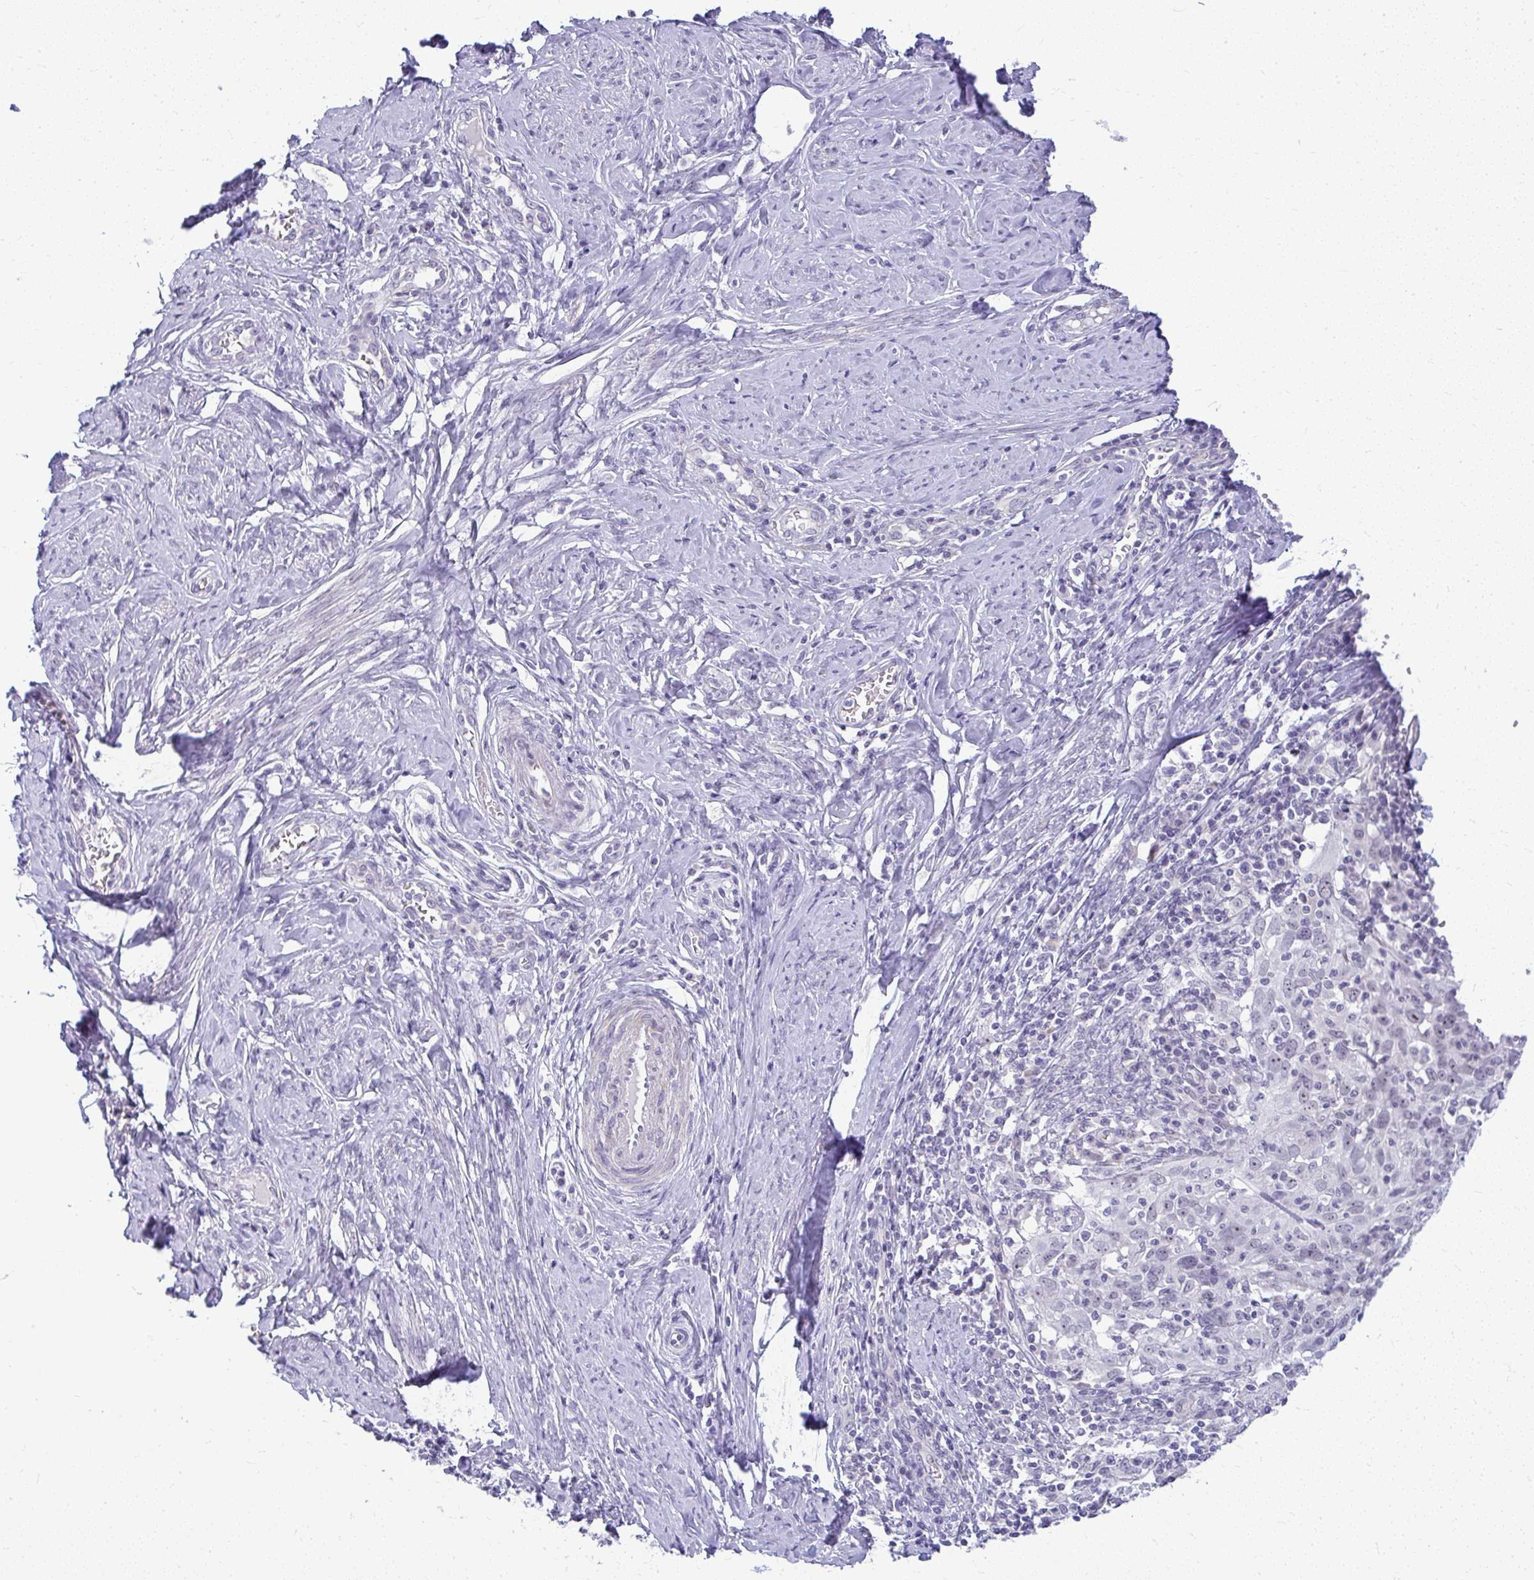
{"staining": {"intensity": "negative", "quantity": "none", "location": "none"}, "tissue": "cervical cancer", "cell_type": "Tumor cells", "image_type": "cancer", "snomed": [{"axis": "morphology", "description": "Normal tissue, NOS"}, {"axis": "morphology", "description": "Squamous cell carcinoma, NOS"}, {"axis": "topography", "description": "Cervix"}], "caption": "This photomicrograph is of cervical cancer (squamous cell carcinoma) stained with immunohistochemistry to label a protein in brown with the nuclei are counter-stained blue. There is no expression in tumor cells.", "gene": "TEX33", "patient": {"sex": "female", "age": 31}}